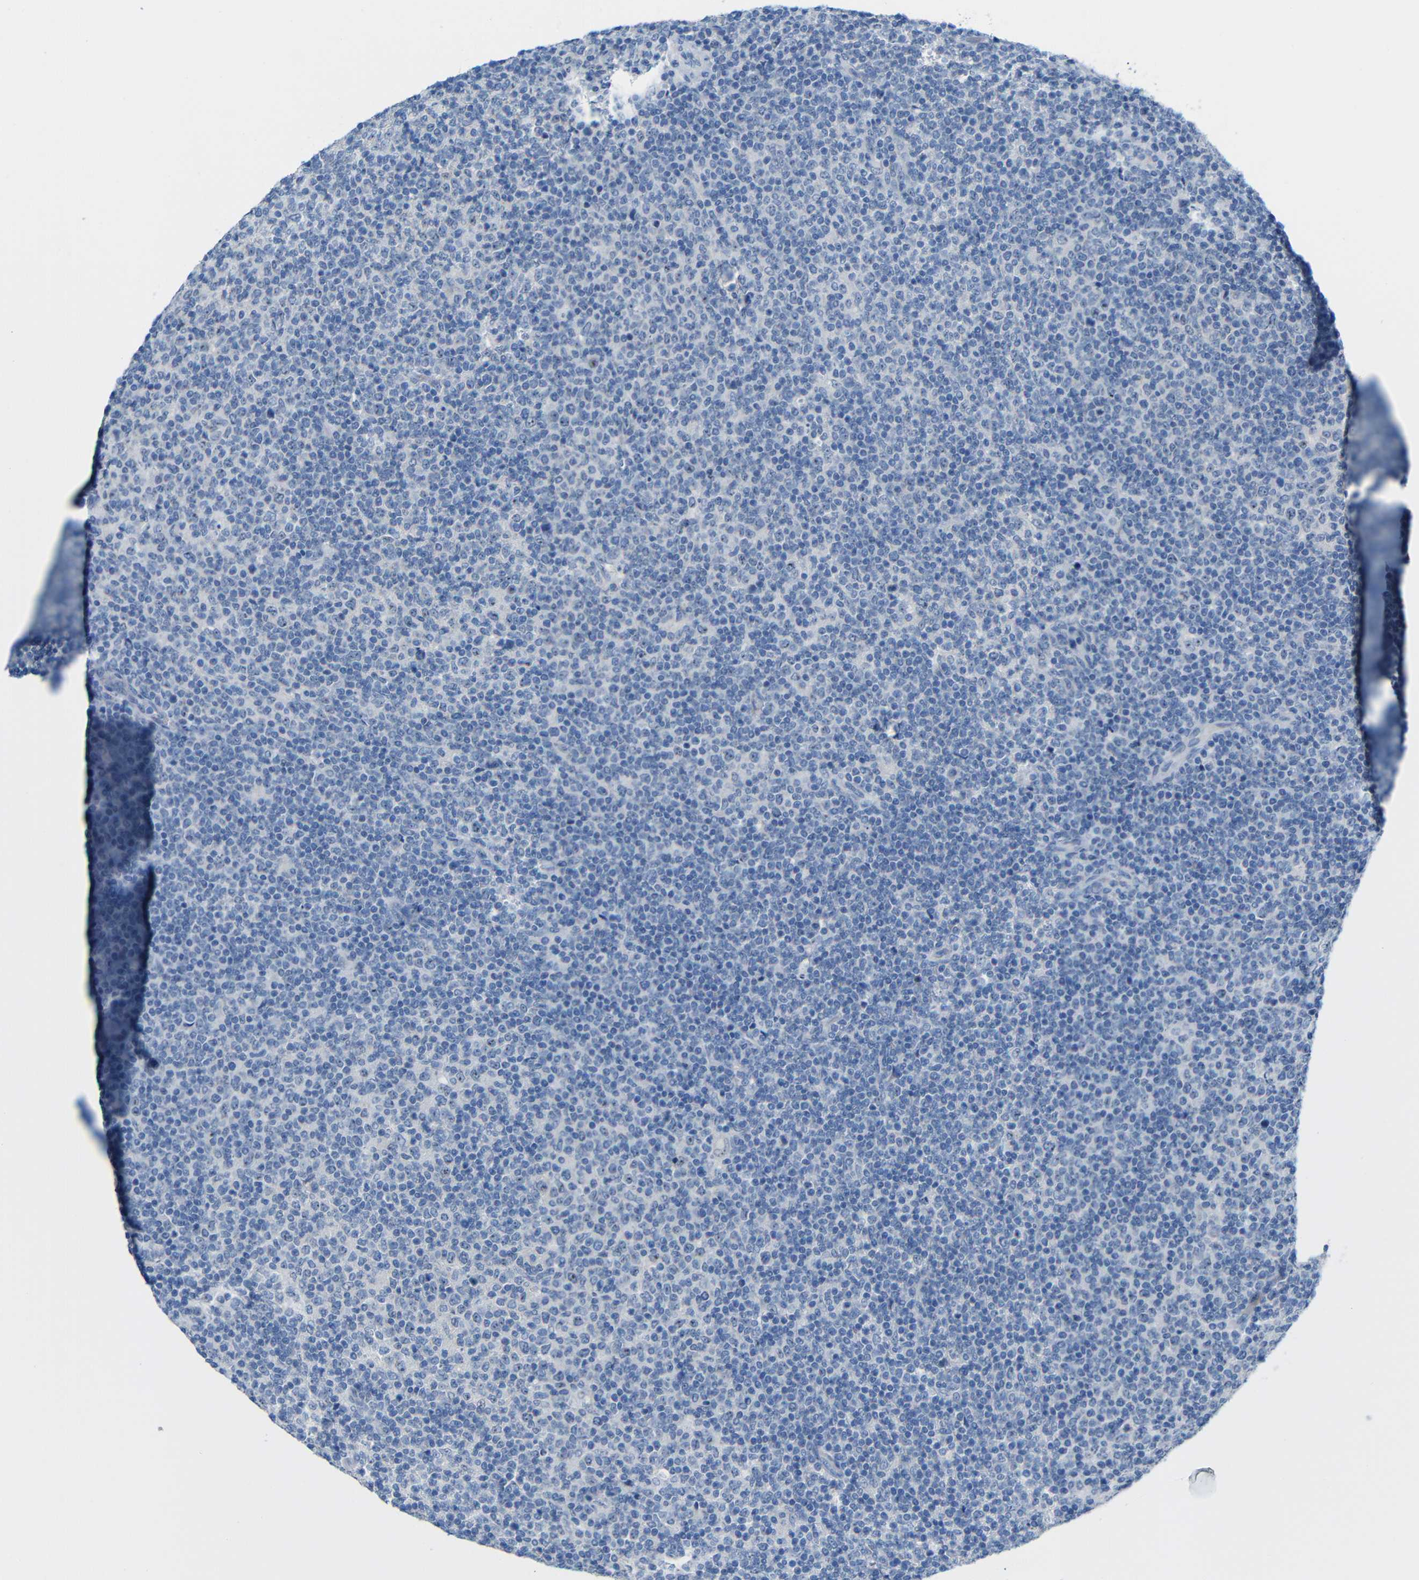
{"staining": {"intensity": "negative", "quantity": "none", "location": "none"}, "tissue": "lymphoma", "cell_type": "Tumor cells", "image_type": "cancer", "snomed": [{"axis": "morphology", "description": "Malignant lymphoma, non-Hodgkin's type, Low grade"}, {"axis": "topography", "description": "Lymph node"}], "caption": "Immunohistochemistry histopathology image of neoplastic tissue: human lymphoma stained with DAB (3,3'-diaminobenzidine) displays no significant protein expression in tumor cells.", "gene": "C1orf210", "patient": {"sex": "male", "age": 70}}